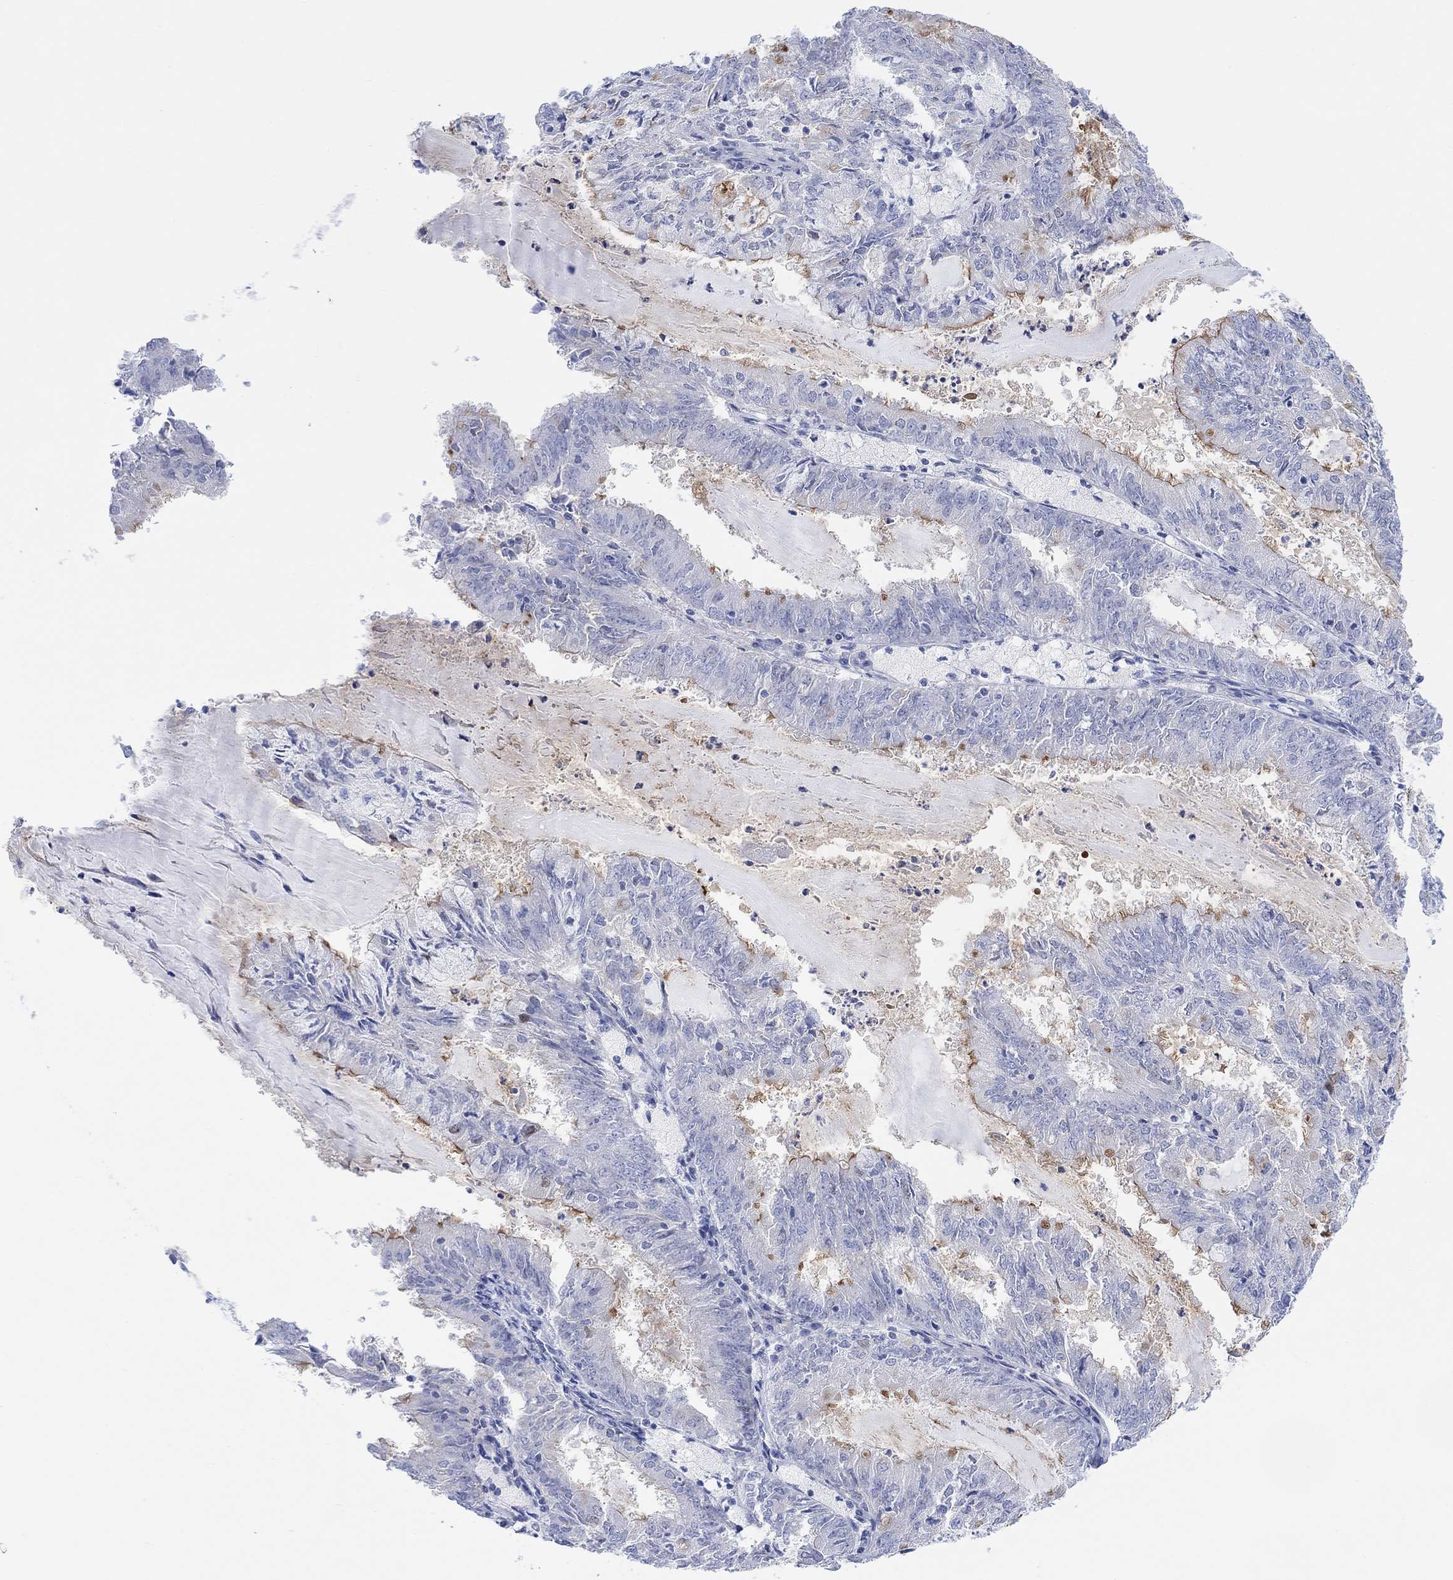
{"staining": {"intensity": "negative", "quantity": "none", "location": "none"}, "tissue": "endometrial cancer", "cell_type": "Tumor cells", "image_type": "cancer", "snomed": [{"axis": "morphology", "description": "Adenocarcinoma, NOS"}, {"axis": "topography", "description": "Endometrium"}], "caption": "Image shows no significant protein staining in tumor cells of endometrial cancer (adenocarcinoma).", "gene": "TLDC2", "patient": {"sex": "female", "age": 57}}